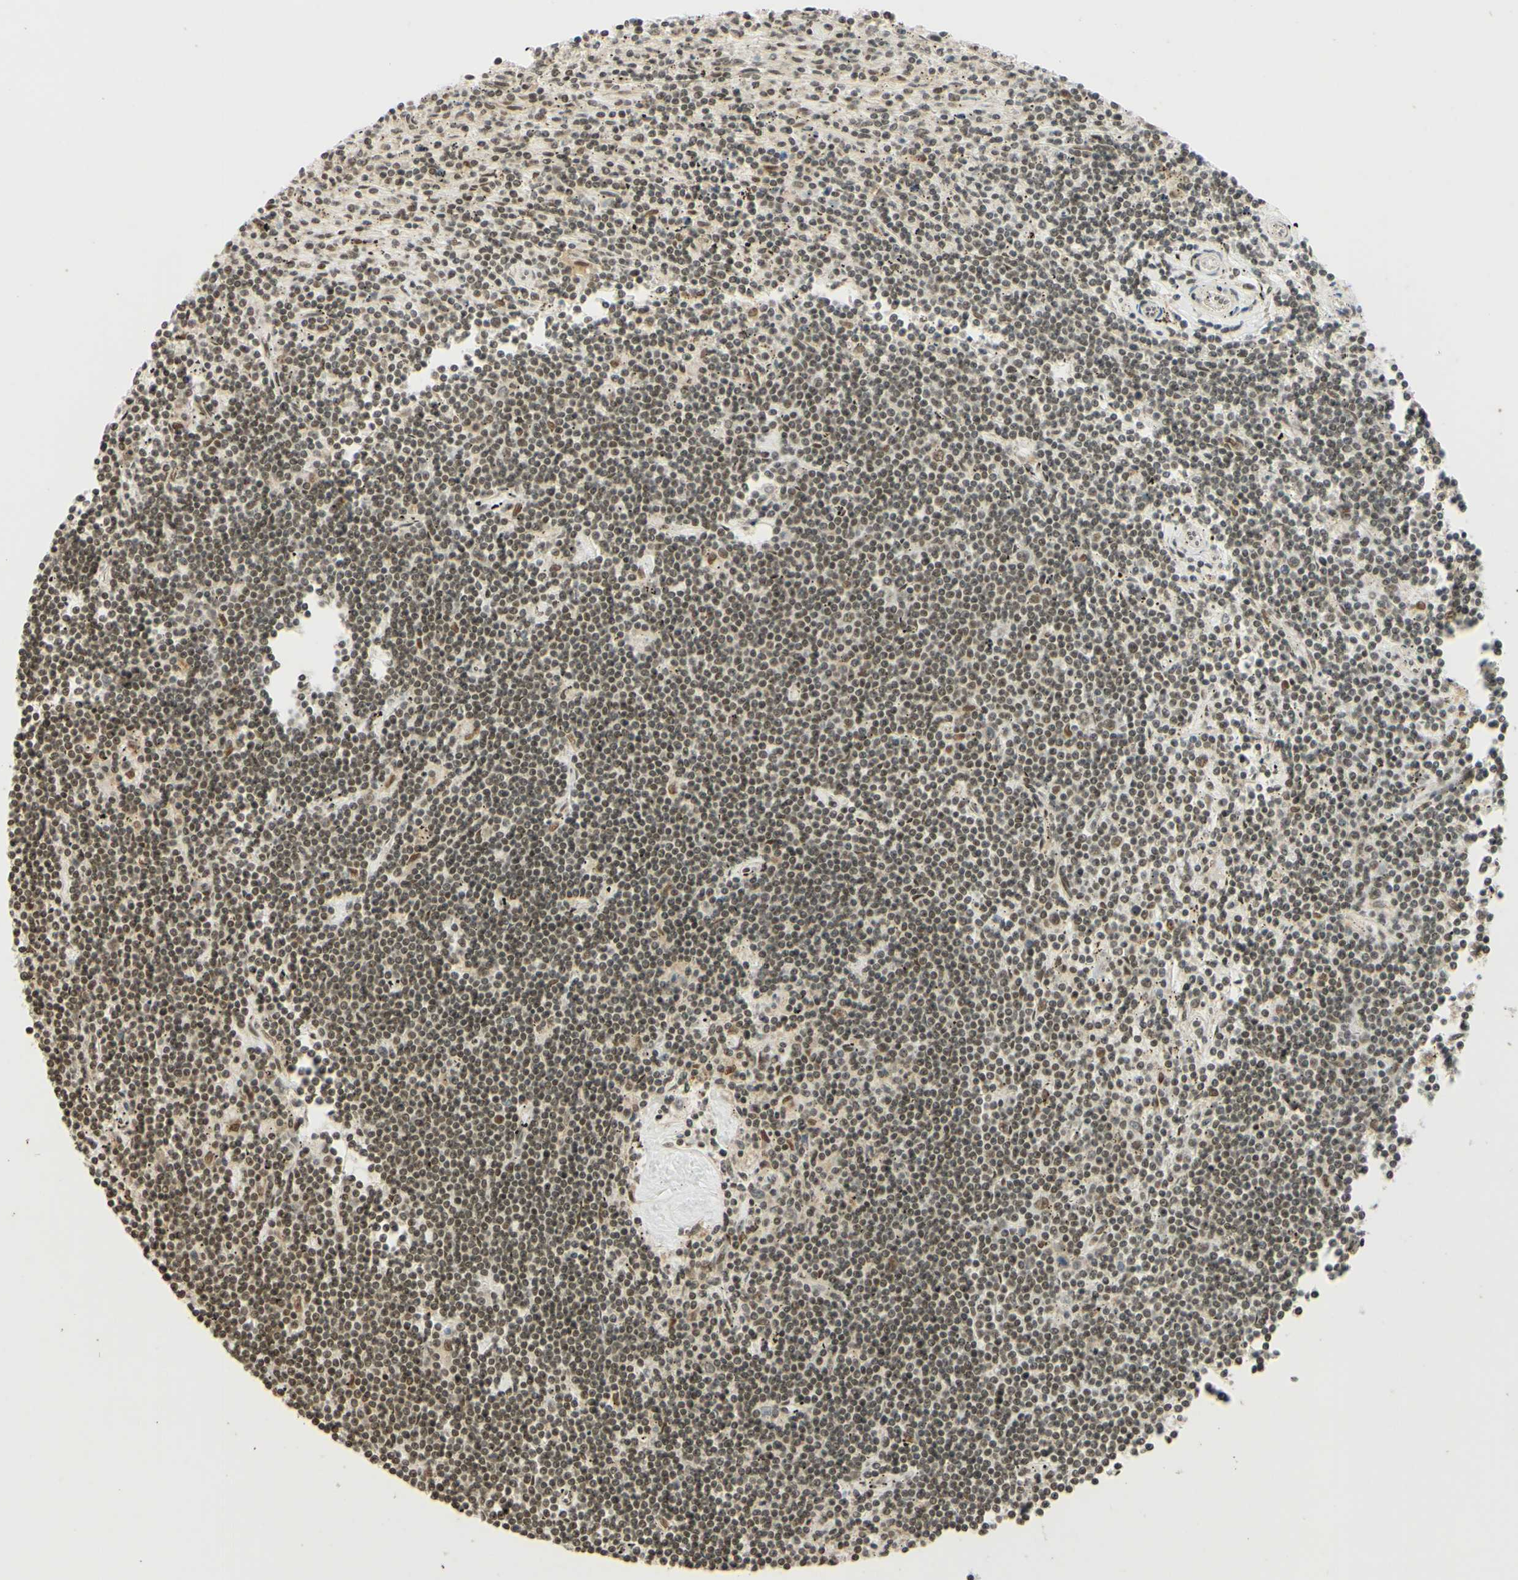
{"staining": {"intensity": "weak", "quantity": ">75%", "location": "nuclear"}, "tissue": "lymphoma", "cell_type": "Tumor cells", "image_type": "cancer", "snomed": [{"axis": "morphology", "description": "Malignant lymphoma, non-Hodgkin's type, Low grade"}, {"axis": "topography", "description": "Spleen"}], "caption": "About >75% of tumor cells in human lymphoma demonstrate weak nuclear protein staining as visualized by brown immunohistochemical staining.", "gene": "SMARCB1", "patient": {"sex": "male", "age": 76}}